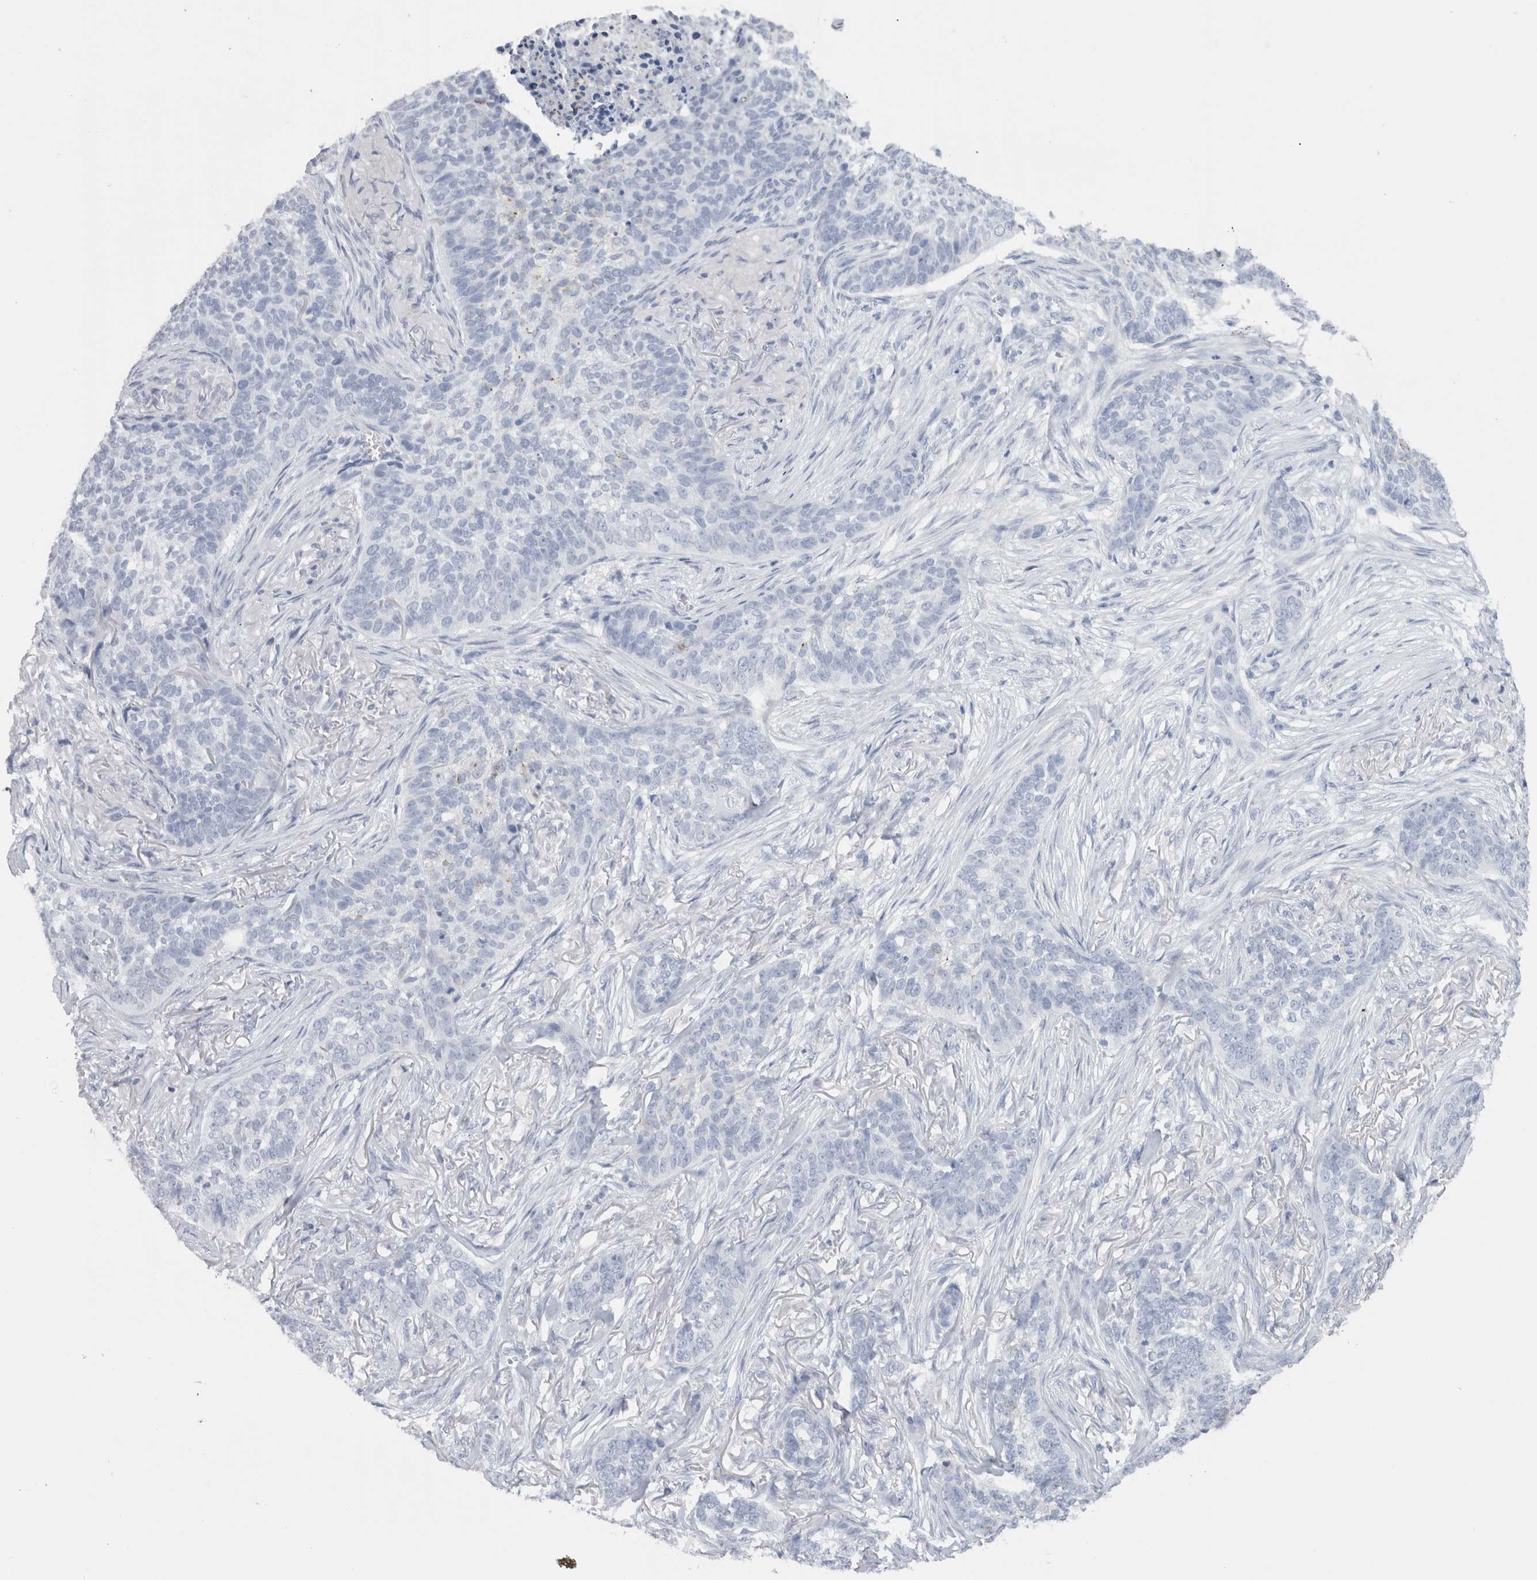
{"staining": {"intensity": "negative", "quantity": "none", "location": "none"}, "tissue": "skin cancer", "cell_type": "Tumor cells", "image_type": "cancer", "snomed": [{"axis": "morphology", "description": "Basal cell carcinoma"}, {"axis": "topography", "description": "Skin"}], "caption": "Skin cancer (basal cell carcinoma) stained for a protein using immunohistochemistry (IHC) displays no positivity tumor cells.", "gene": "C9orf50", "patient": {"sex": "male", "age": 85}}